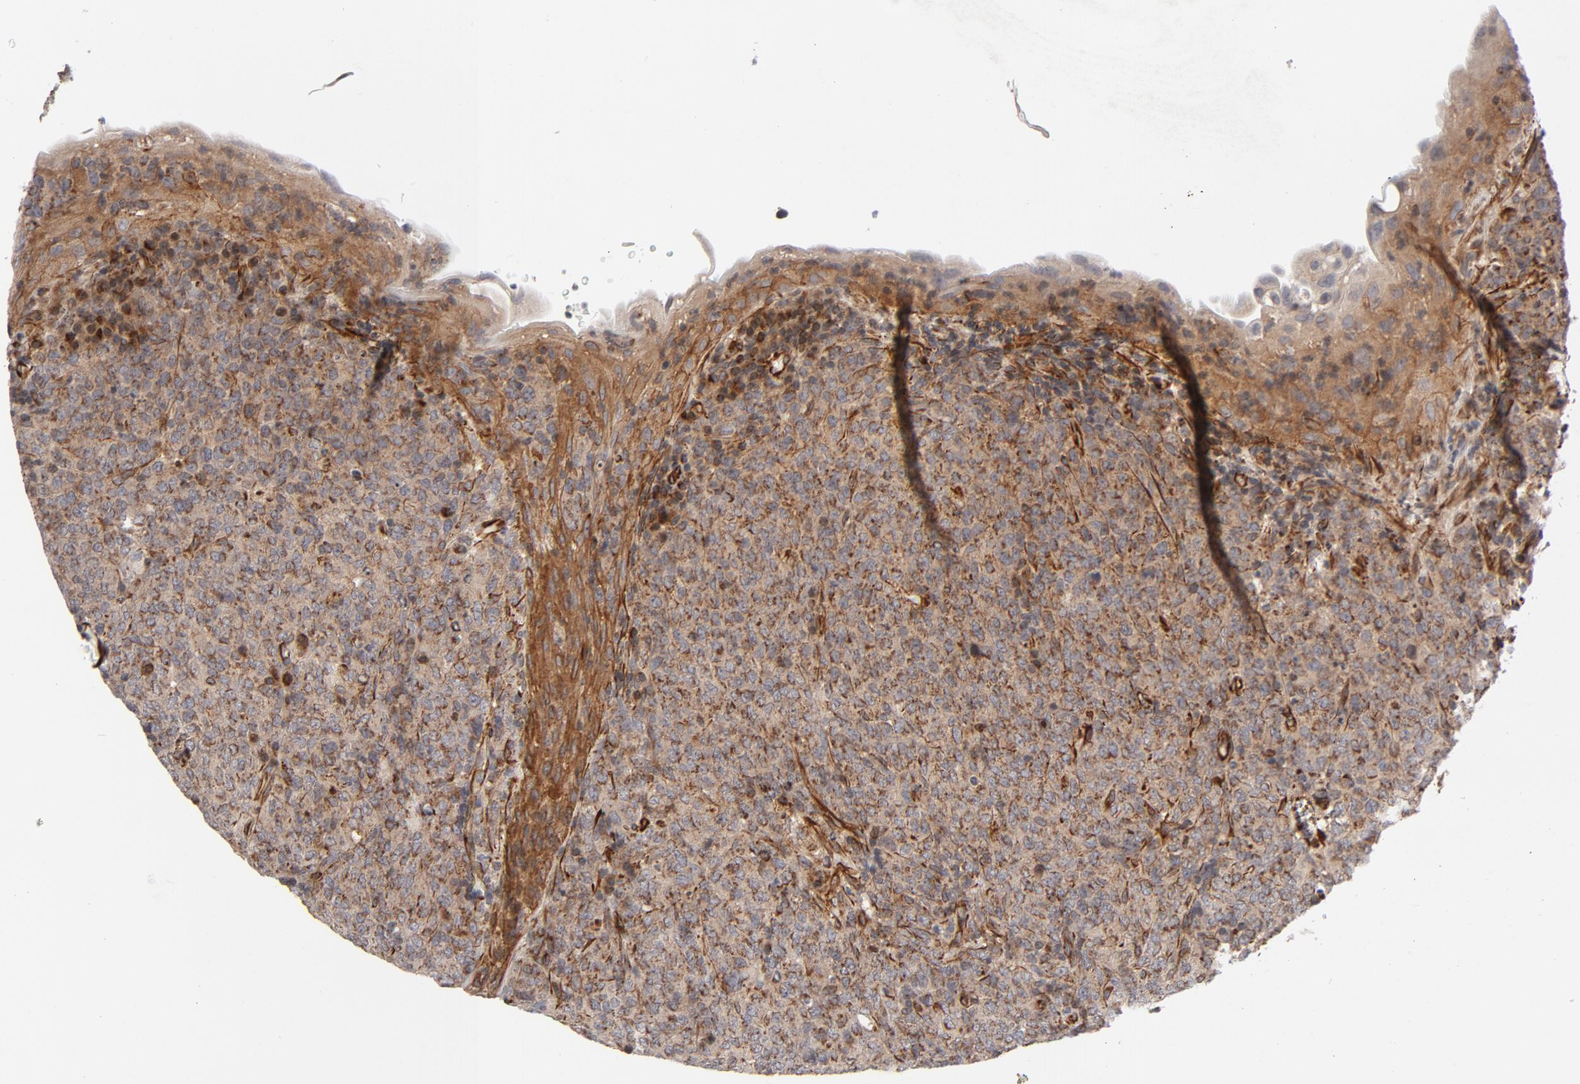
{"staining": {"intensity": "weak", "quantity": ">75%", "location": "cytoplasmic/membranous"}, "tissue": "lymphoma", "cell_type": "Tumor cells", "image_type": "cancer", "snomed": [{"axis": "morphology", "description": "Malignant lymphoma, non-Hodgkin's type, High grade"}, {"axis": "topography", "description": "Tonsil"}], "caption": "Lymphoma stained for a protein (brown) demonstrates weak cytoplasmic/membranous positive positivity in approximately >75% of tumor cells.", "gene": "DNAAF2", "patient": {"sex": "female", "age": 36}}